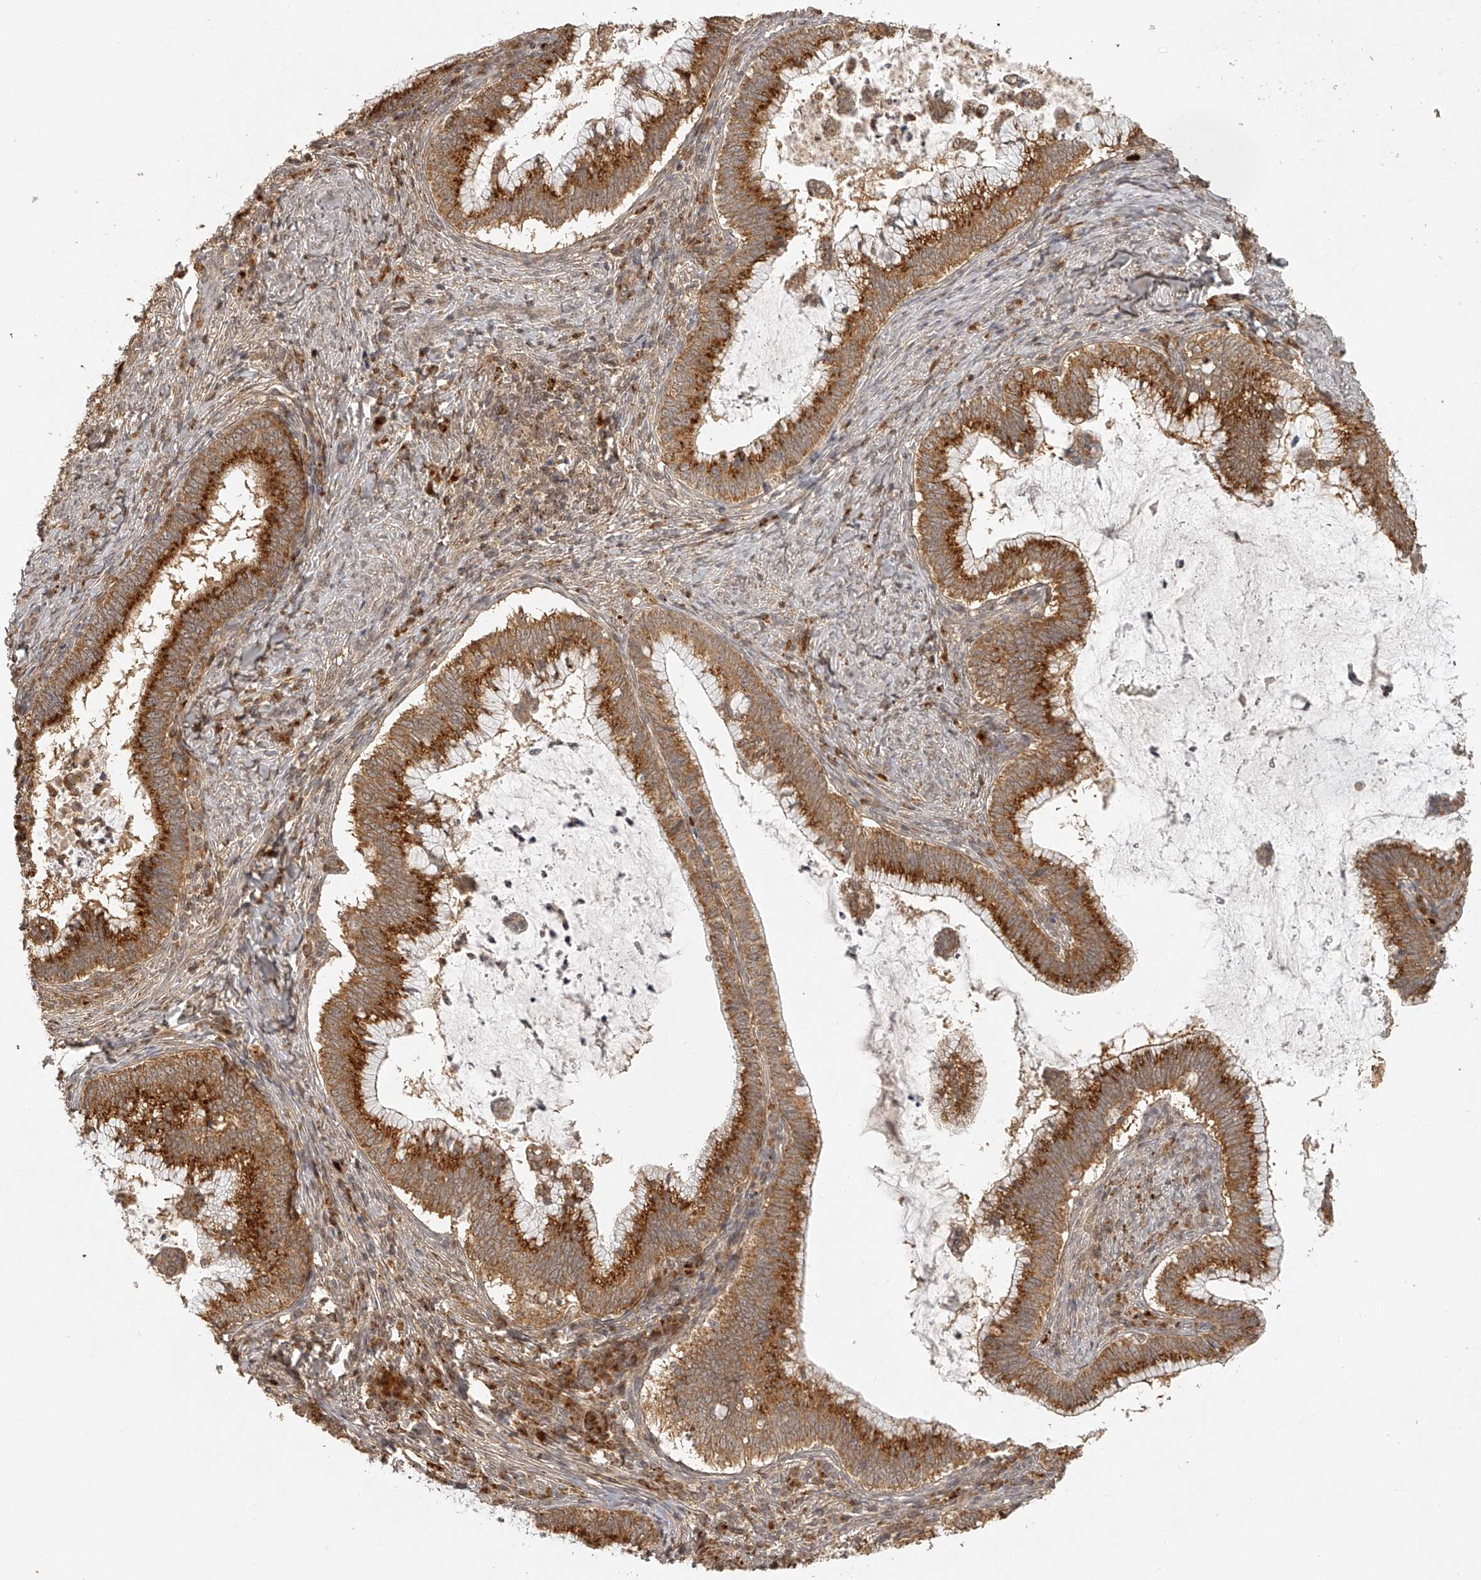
{"staining": {"intensity": "strong", "quantity": ">75%", "location": "cytoplasmic/membranous"}, "tissue": "cervical cancer", "cell_type": "Tumor cells", "image_type": "cancer", "snomed": [{"axis": "morphology", "description": "Adenocarcinoma, NOS"}, {"axis": "topography", "description": "Cervix"}], "caption": "This micrograph reveals cervical adenocarcinoma stained with immunohistochemistry (IHC) to label a protein in brown. The cytoplasmic/membranous of tumor cells show strong positivity for the protein. Nuclei are counter-stained blue.", "gene": "BCL2L11", "patient": {"sex": "female", "age": 36}}